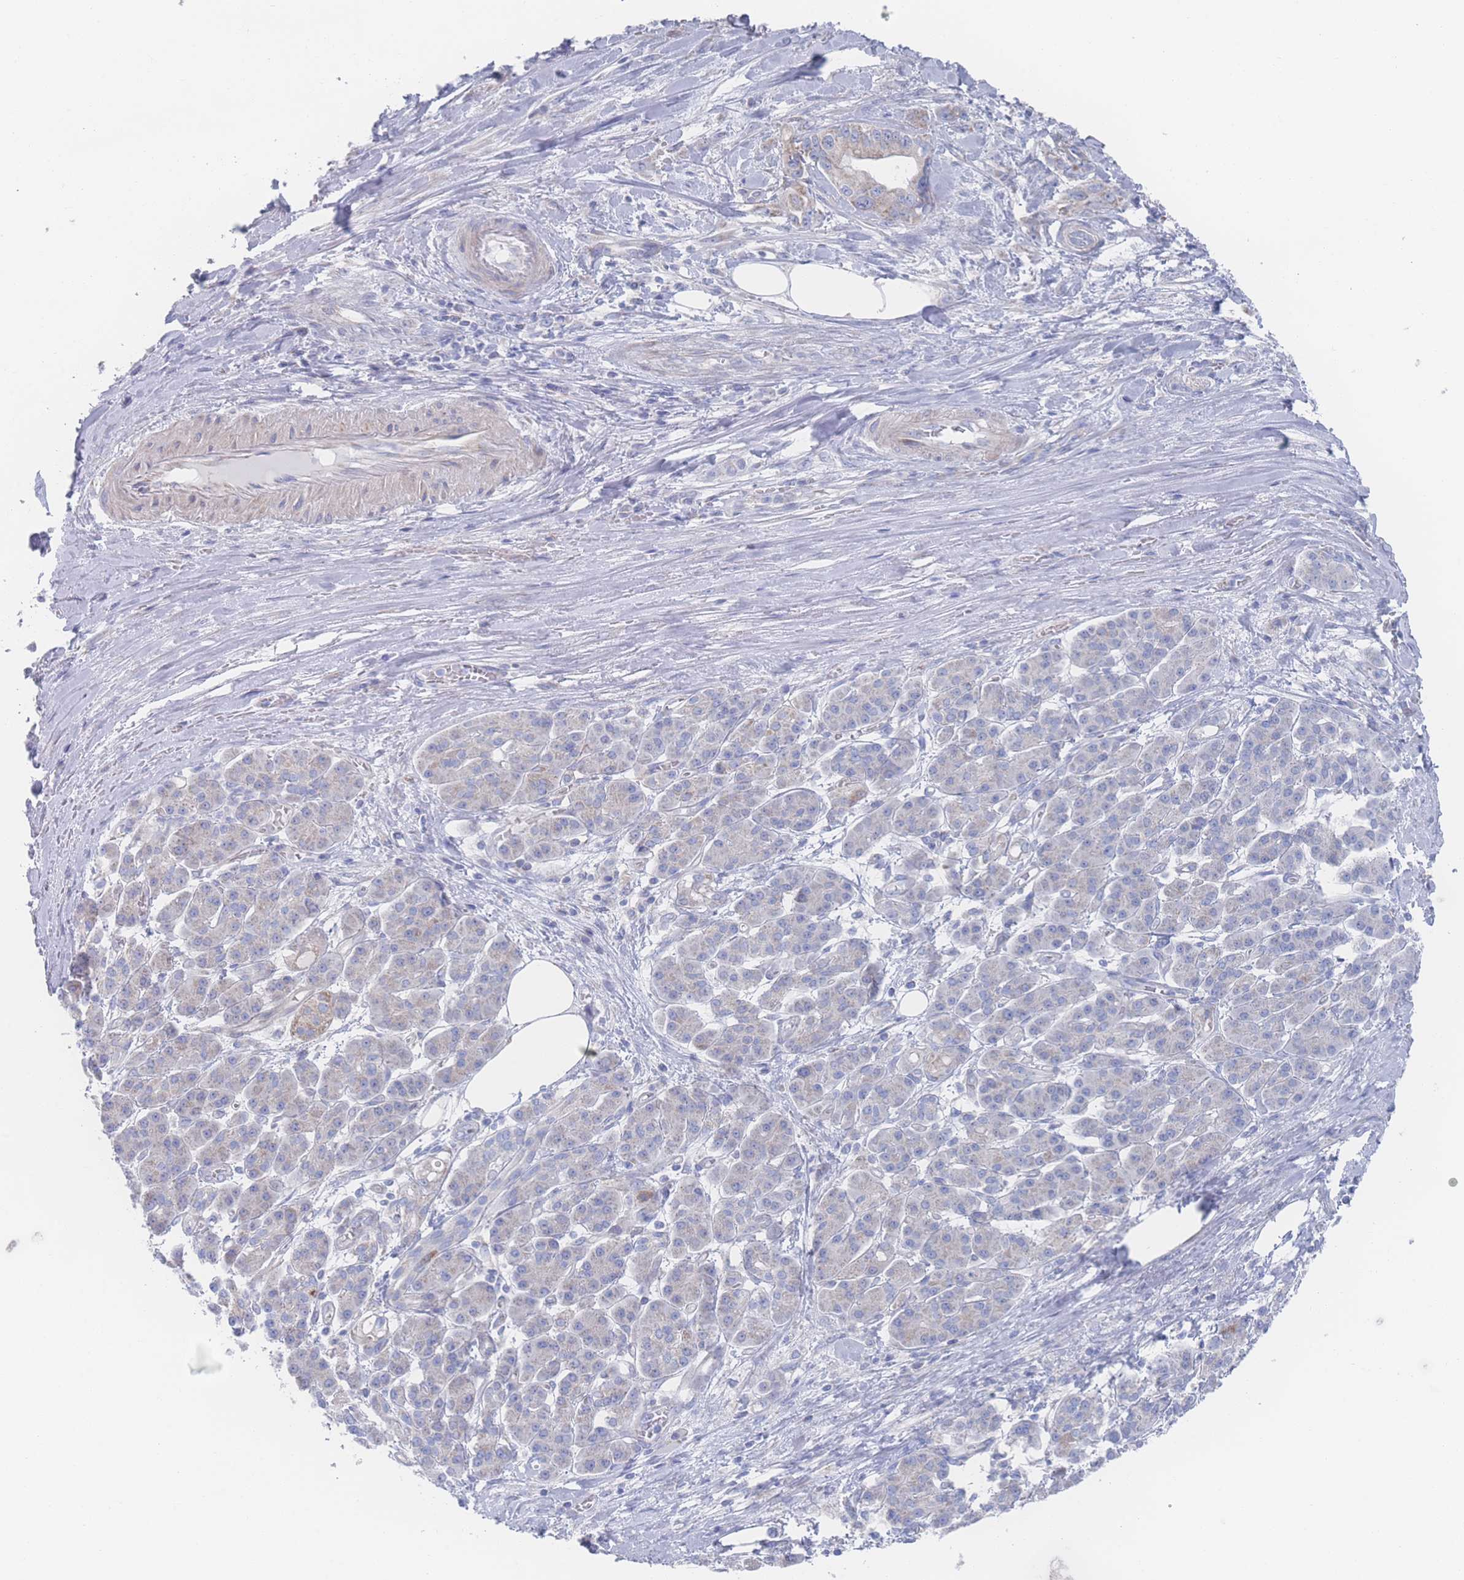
{"staining": {"intensity": "weak", "quantity": "<25%", "location": "cytoplasmic/membranous"}, "tissue": "pancreatic cancer", "cell_type": "Tumor cells", "image_type": "cancer", "snomed": [{"axis": "morphology", "description": "Adenocarcinoma, NOS"}, {"axis": "topography", "description": "Pancreas"}], "caption": "An IHC photomicrograph of pancreatic cancer (adenocarcinoma) is shown. There is no staining in tumor cells of pancreatic cancer (adenocarcinoma). The staining was performed using DAB (3,3'-diaminobenzidine) to visualize the protein expression in brown, while the nuclei were stained in blue with hematoxylin (Magnification: 20x).", "gene": "SNPH", "patient": {"sex": "female", "age": 61}}